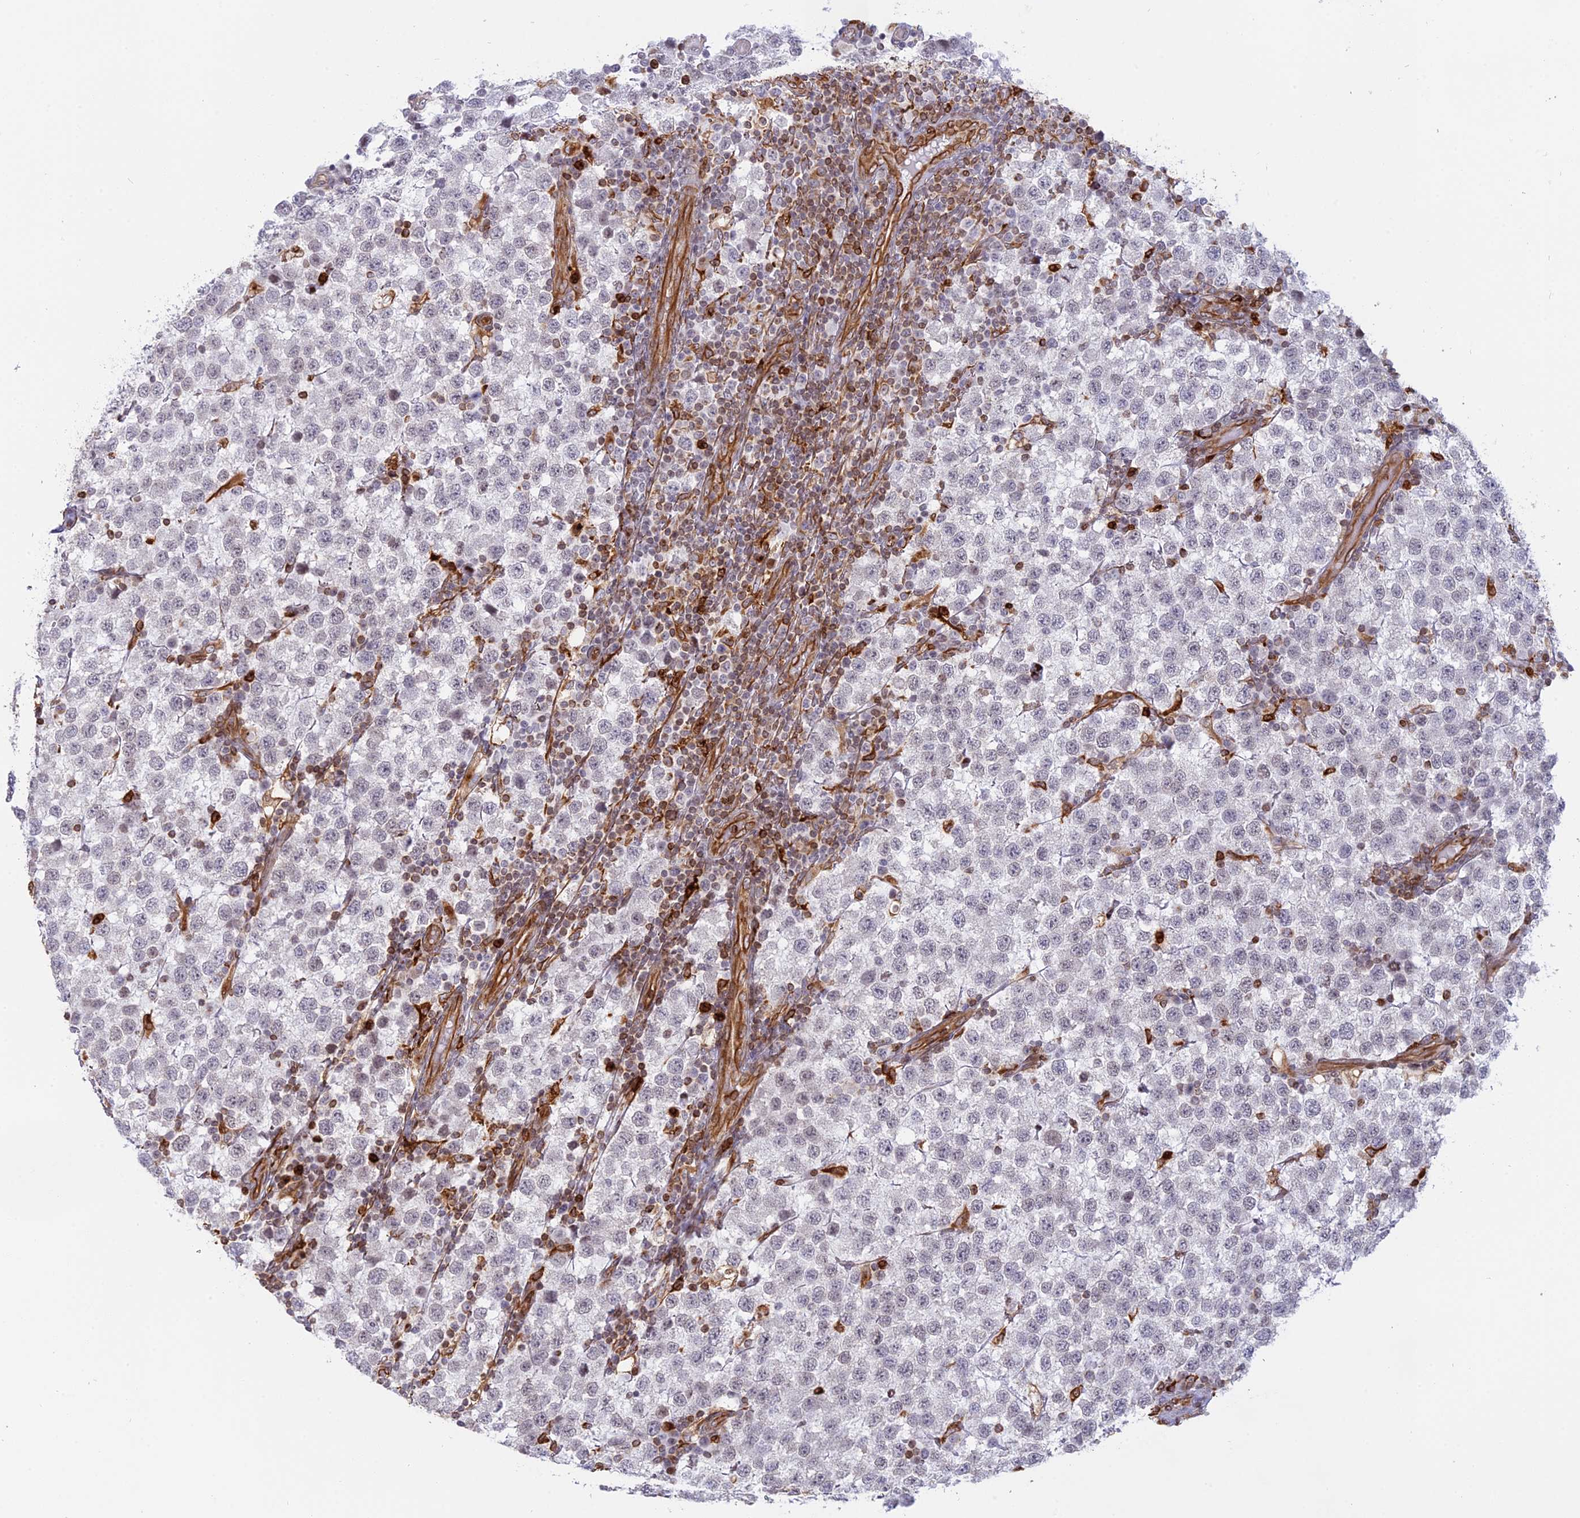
{"staining": {"intensity": "negative", "quantity": "none", "location": "none"}, "tissue": "testis cancer", "cell_type": "Tumor cells", "image_type": "cancer", "snomed": [{"axis": "morphology", "description": "Seminoma, NOS"}, {"axis": "topography", "description": "Testis"}], "caption": "IHC of human testis cancer (seminoma) reveals no expression in tumor cells.", "gene": "APOBR", "patient": {"sex": "male", "age": 34}}